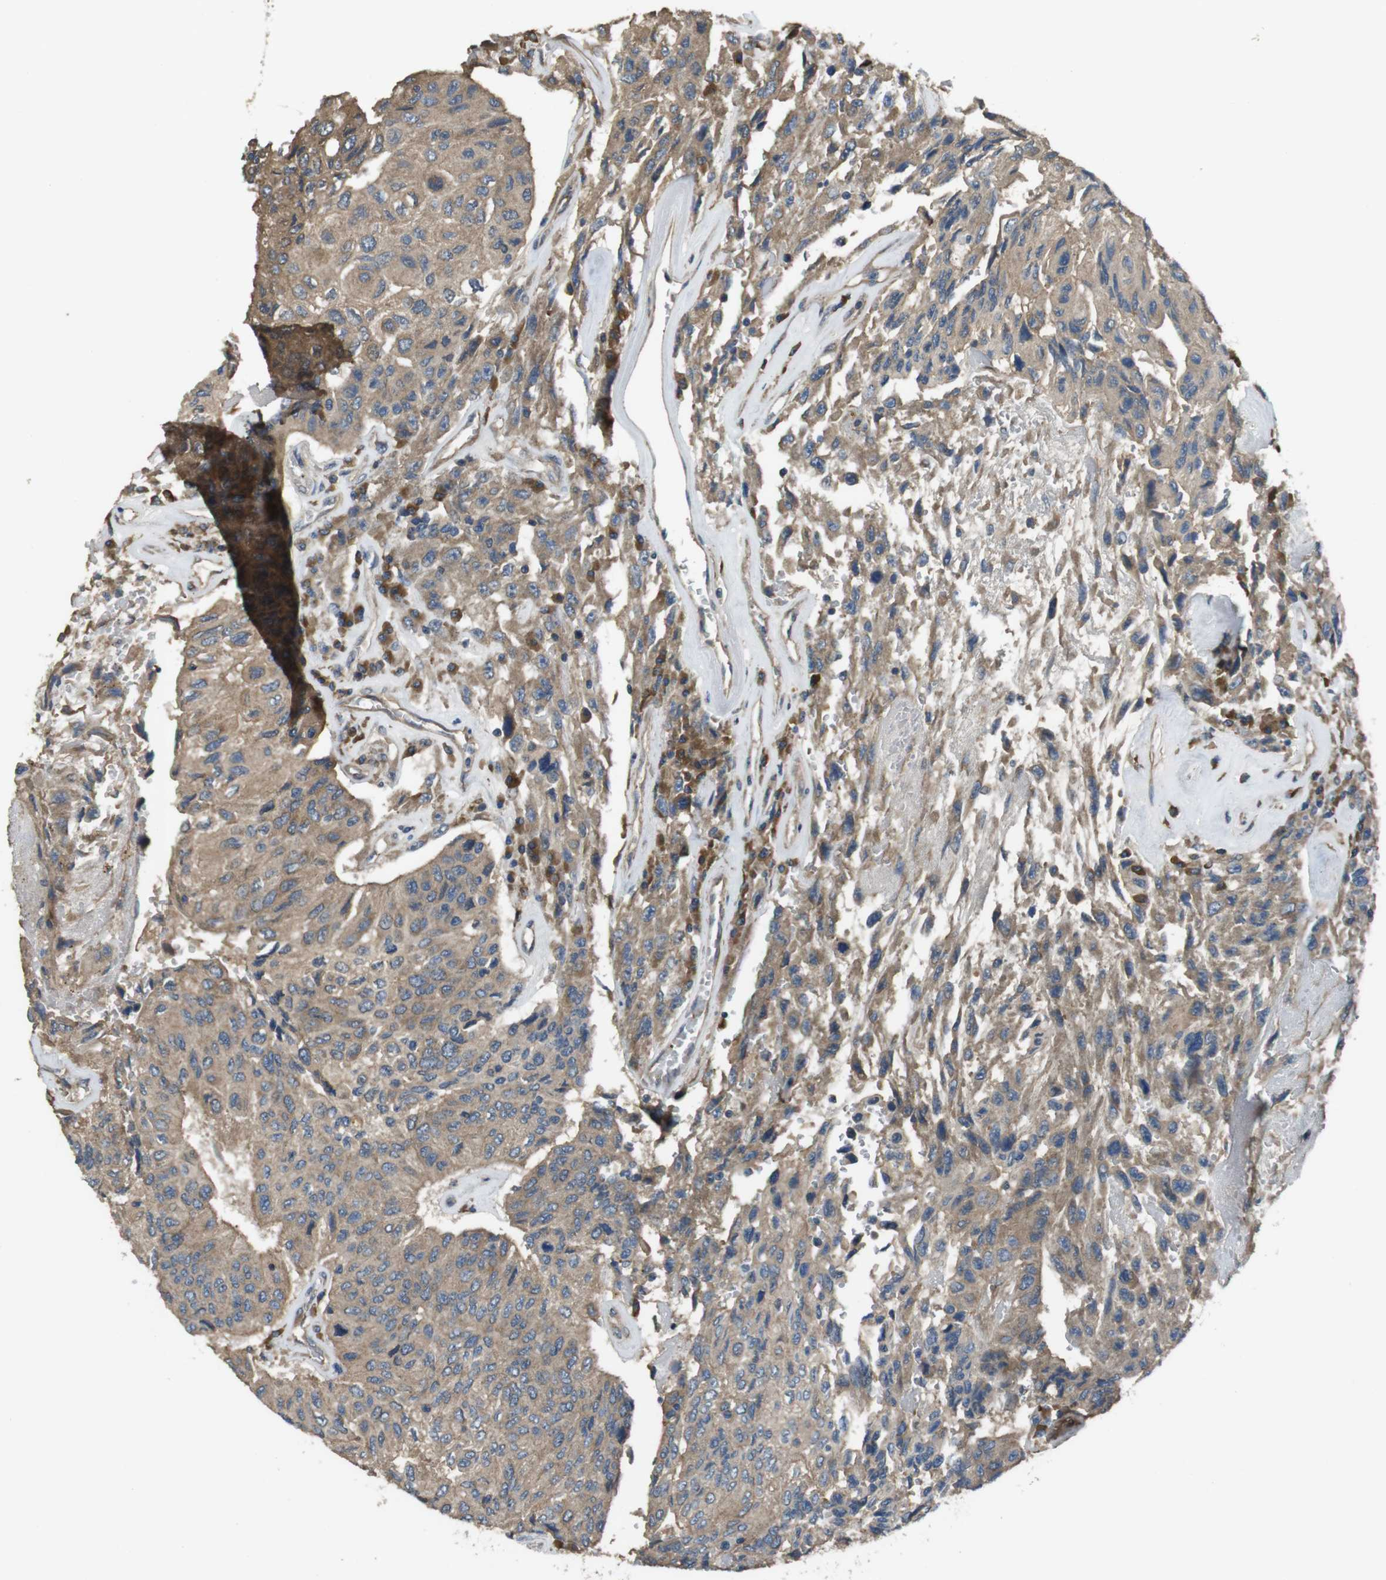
{"staining": {"intensity": "moderate", "quantity": ">75%", "location": "cytoplasmic/membranous"}, "tissue": "urothelial cancer", "cell_type": "Tumor cells", "image_type": "cancer", "snomed": [{"axis": "morphology", "description": "Urothelial carcinoma, High grade"}, {"axis": "topography", "description": "Urinary bladder"}], "caption": "DAB (3,3'-diaminobenzidine) immunohistochemical staining of urothelial cancer shows moderate cytoplasmic/membranous protein staining in approximately >75% of tumor cells.", "gene": "FUT2", "patient": {"sex": "female", "age": 85}}